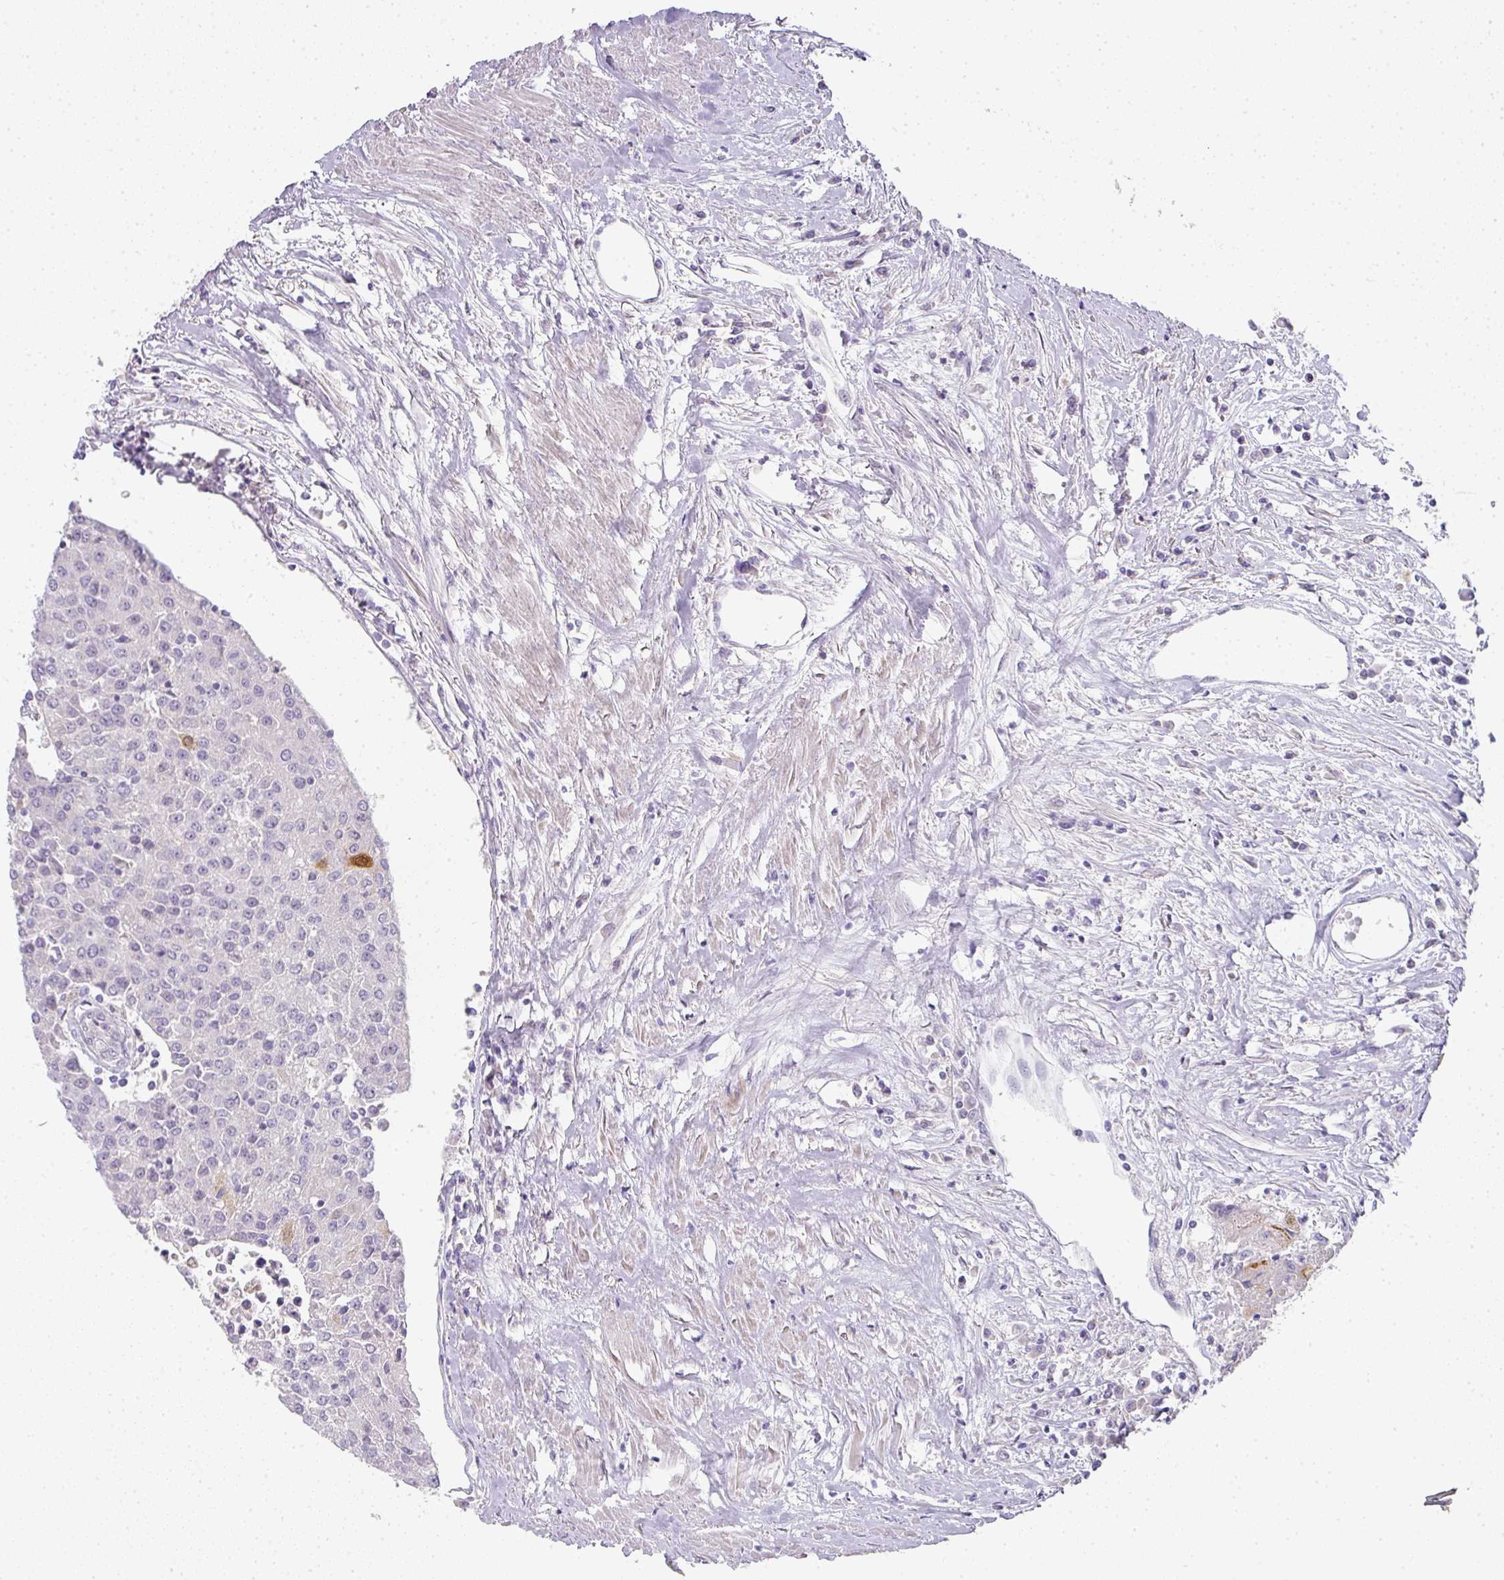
{"staining": {"intensity": "negative", "quantity": "none", "location": "none"}, "tissue": "urothelial cancer", "cell_type": "Tumor cells", "image_type": "cancer", "snomed": [{"axis": "morphology", "description": "Urothelial carcinoma, High grade"}, {"axis": "topography", "description": "Urinary bladder"}], "caption": "IHC of high-grade urothelial carcinoma exhibits no positivity in tumor cells.", "gene": "HHEX", "patient": {"sex": "female", "age": 85}}